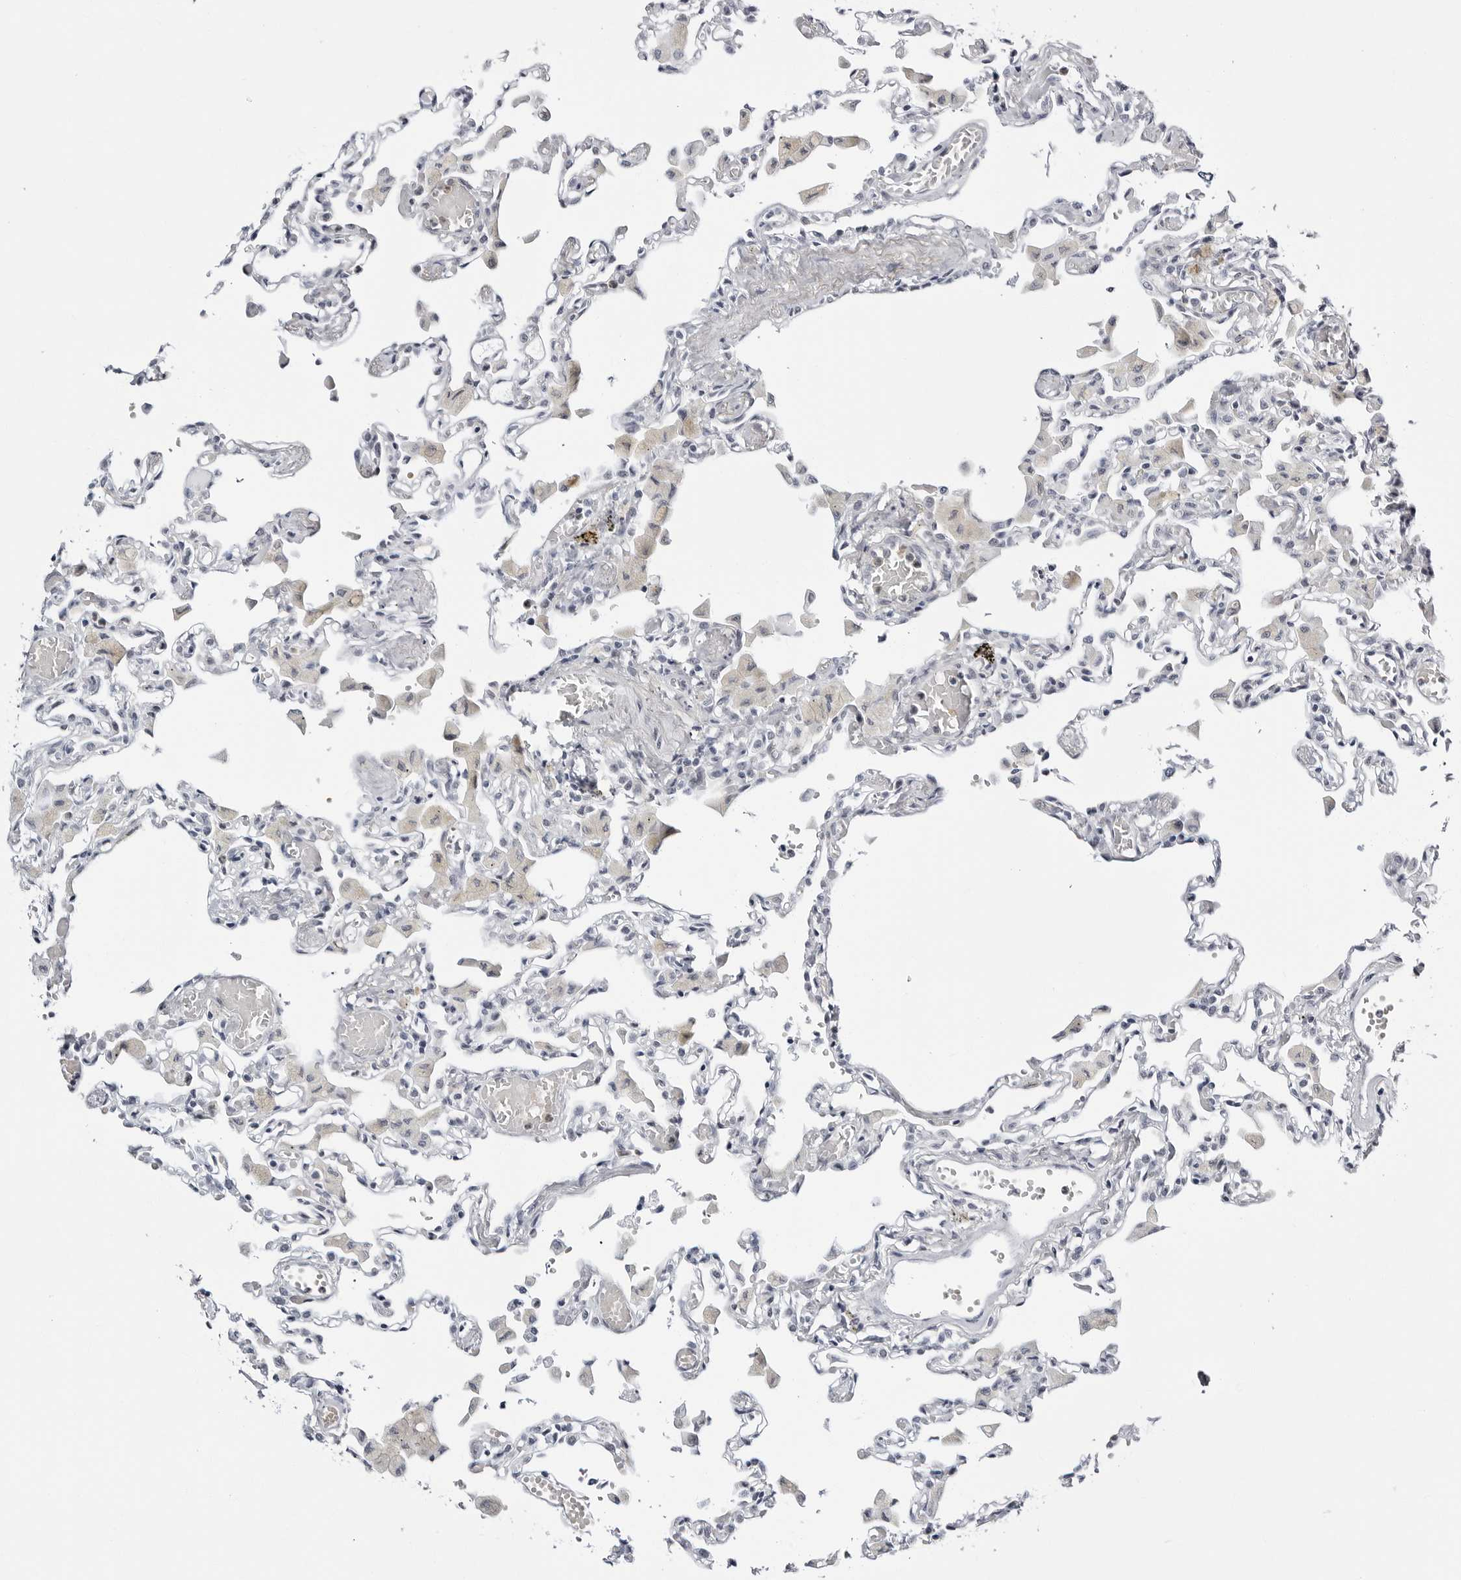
{"staining": {"intensity": "negative", "quantity": "none", "location": "none"}, "tissue": "lung", "cell_type": "Alveolar cells", "image_type": "normal", "snomed": [{"axis": "morphology", "description": "Normal tissue, NOS"}, {"axis": "topography", "description": "Bronchus"}, {"axis": "topography", "description": "Lung"}], "caption": "DAB (3,3'-diaminobenzidine) immunohistochemical staining of unremarkable human lung demonstrates no significant staining in alveolar cells.", "gene": "VEZF1", "patient": {"sex": "female", "age": 49}}